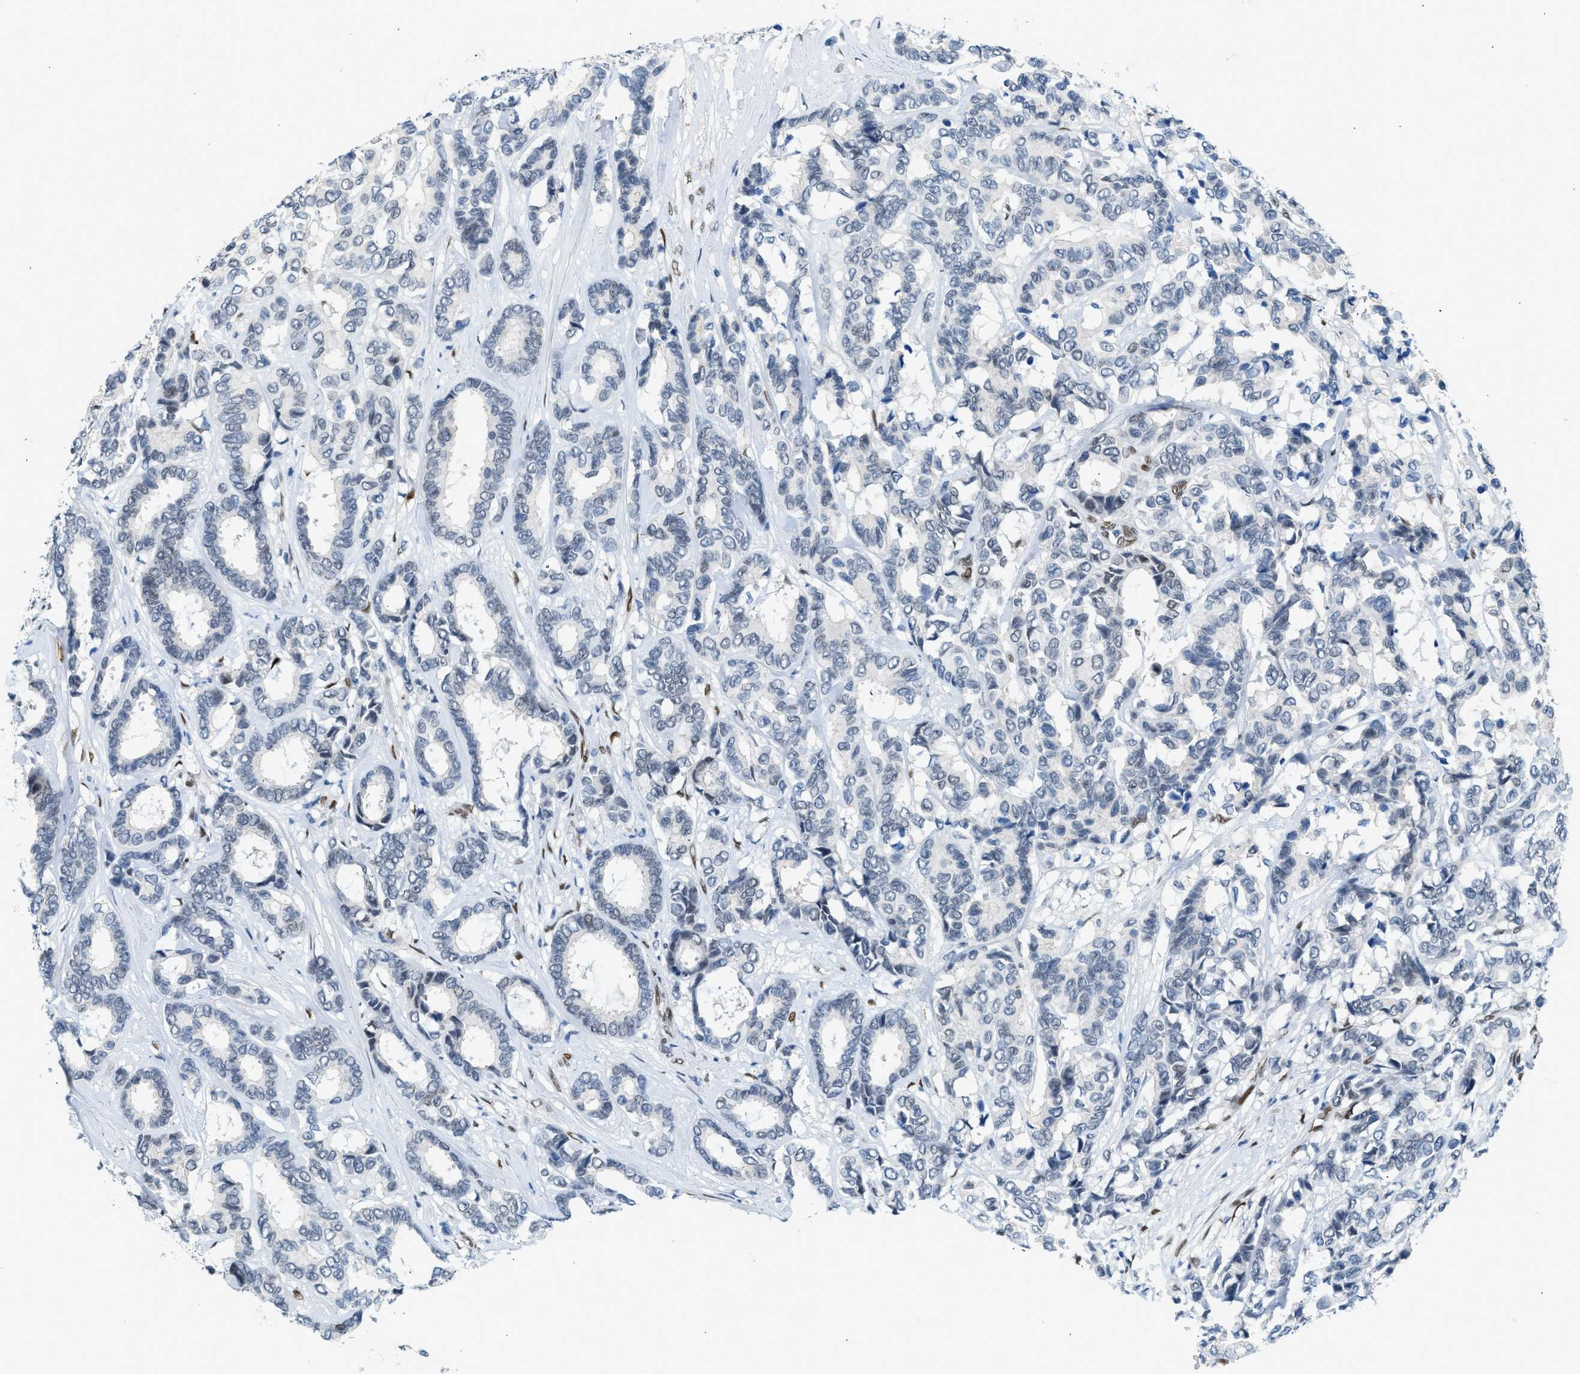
{"staining": {"intensity": "negative", "quantity": "none", "location": "none"}, "tissue": "breast cancer", "cell_type": "Tumor cells", "image_type": "cancer", "snomed": [{"axis": "morphology", "description": "Duct carcinoma"}, {"axis": "topography", "description": "Breast"}], "caption": "Immunohistochemistry (IHC) photomicrograph of neoplastic tissue: breast cancer stained with DAB exhibits no significant protein positivity in tumor cells. (DAB (3,3'-diaminobenzidine) immunohistochemistry with hematoxylin counter stain).", "gene": "ZBTB20", "patient": {"sex": "female", "age": 87}}